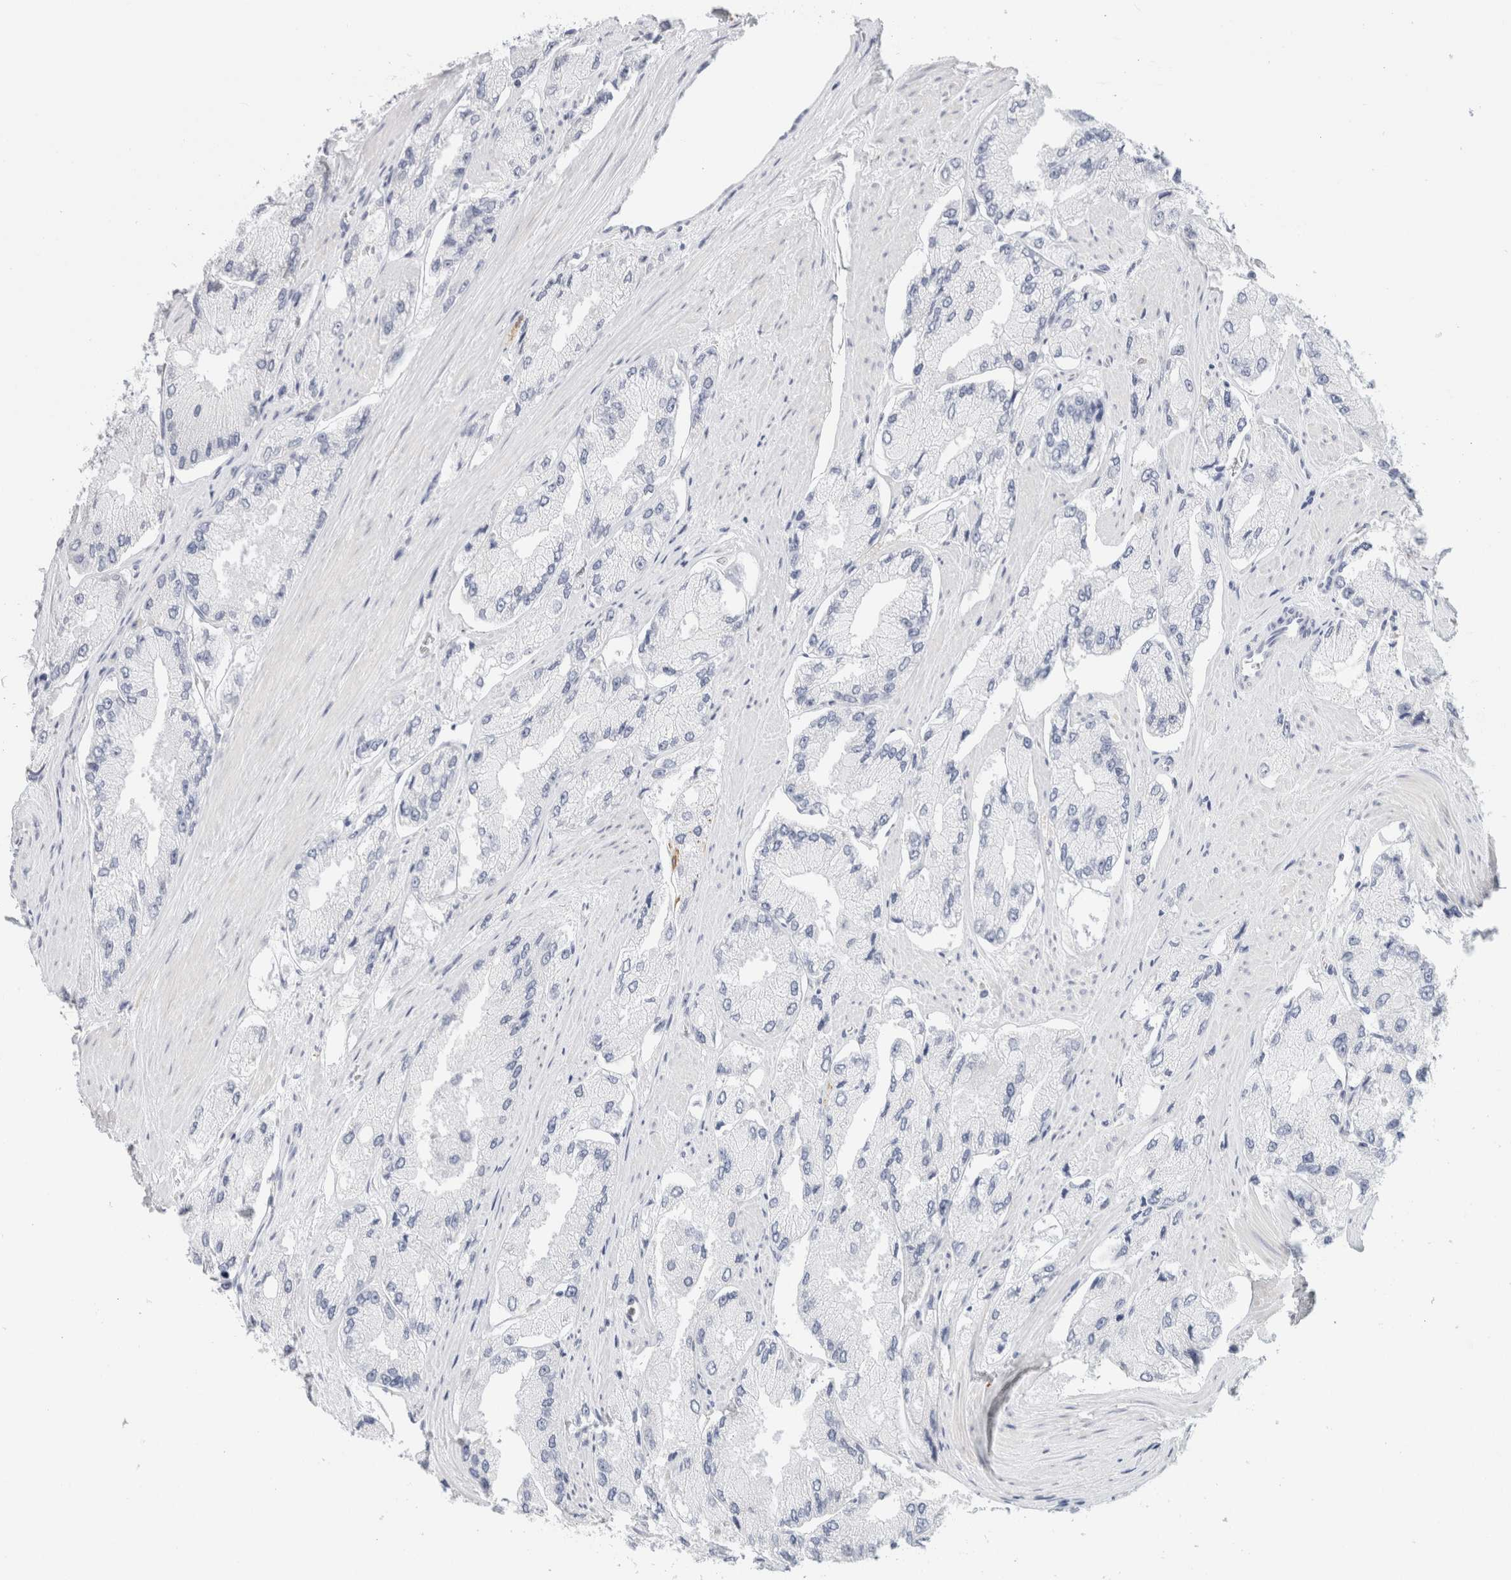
{"staining": {"intensity": "negative", "quantity": "none", "location": "none"}, "tissue": "prostate cancer", "cell_type": "Tumor cells", "image_type": "cancer", "snomed": [{"axis": "morphology", "description": "Adenocarcinoma, High grade"}, {"axis": "topography", "description": "Prostate"}], "caption": "Tumor cells show no significant staining in high-grade adenocarcinoma (prostate). Brightfield microscopy of immunohistochemistry stained with DAB (3,3'-diaminobenzidine) (brown) and hematoxylin (blue), captured at high magnification.", "gene": "RTN4", "patient": {"sex": "male", "age": 58}}